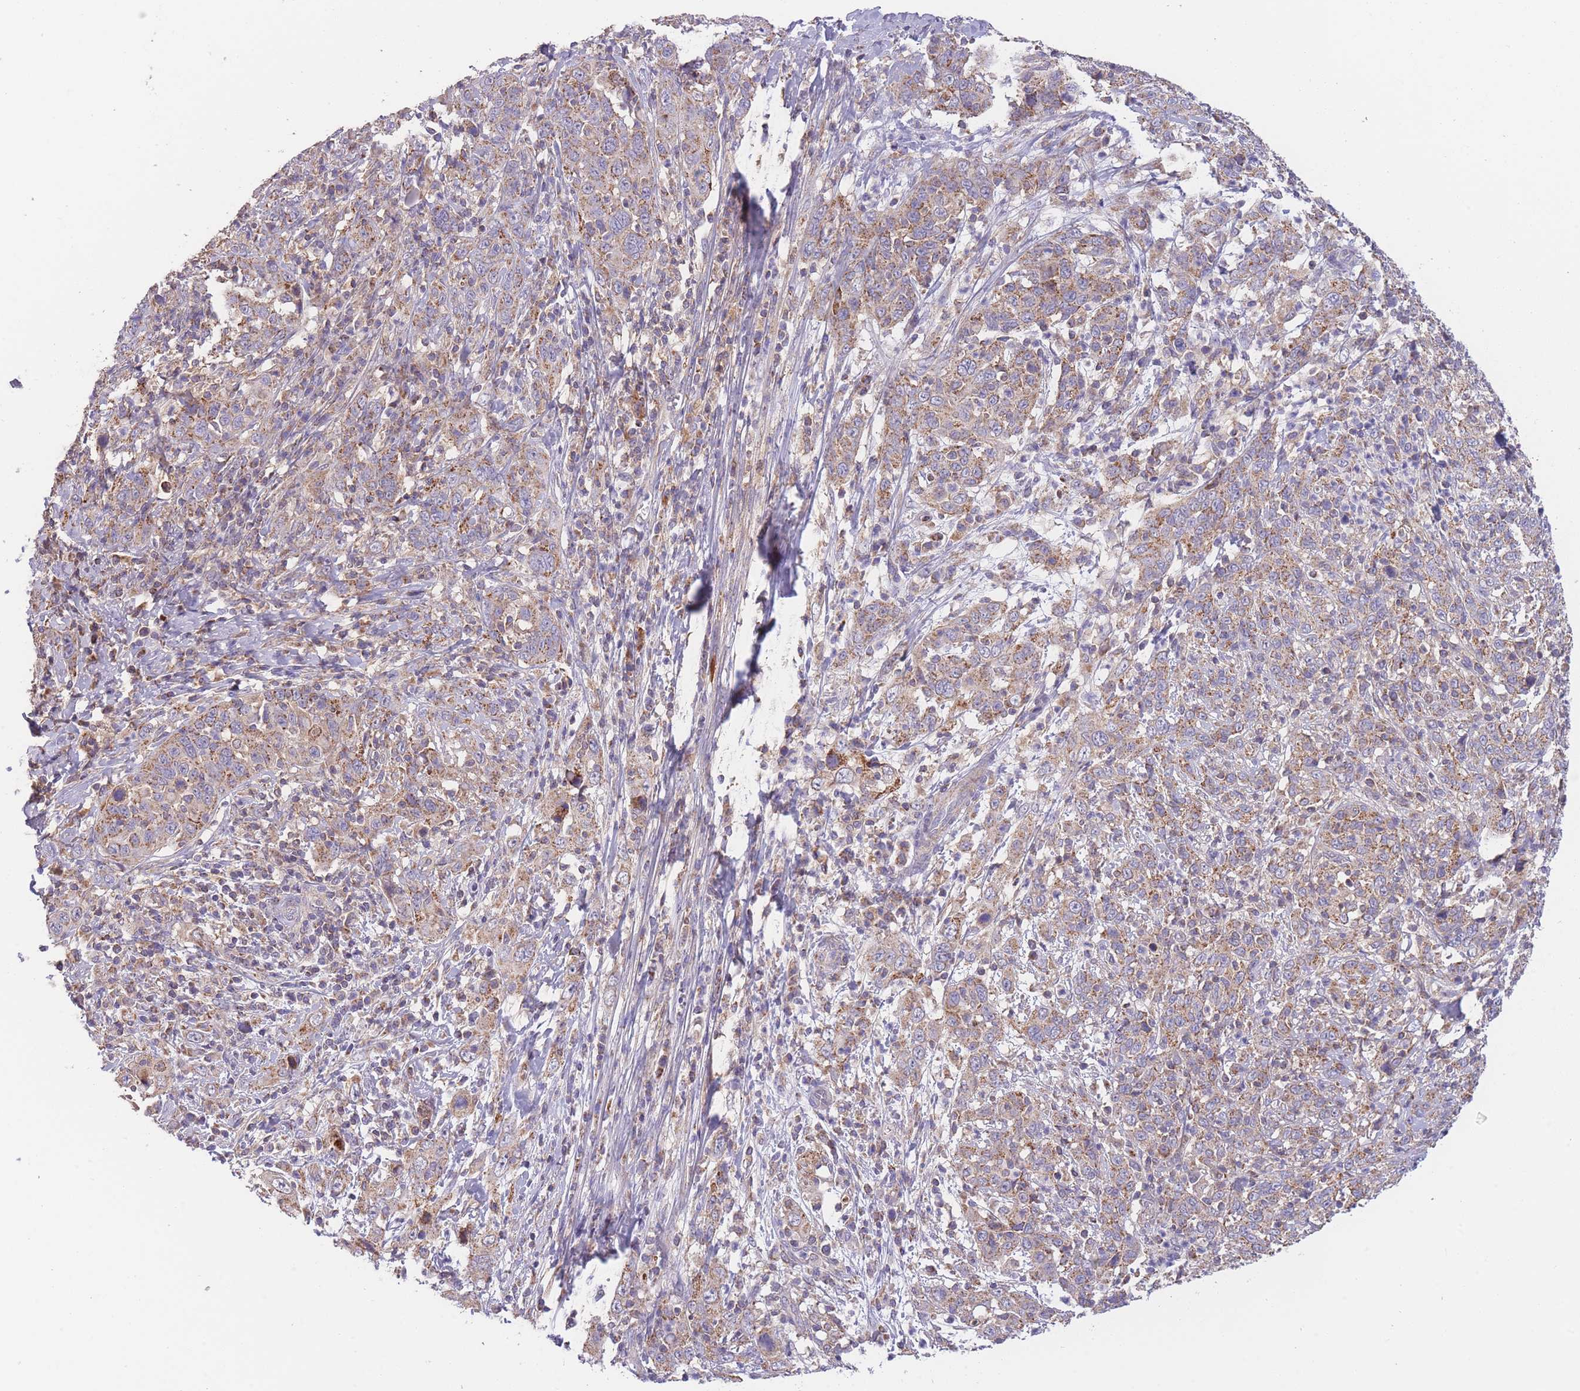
{"staining": {"intensity": "moderate", "quantity": "25%-75%", "location": "cytoplasmic/membranous"}, "tissue": "cervical cancer", "cell_type": "Tumor cells", "image_type": "cancer", "snomed": [{"axis": "morphology", "description": "Squamous cell carcinoma, NOS"}, {"axis": "topography", "description": "Cervix"}], "caption": "A micrograph of cervical cancer (squamous cell carcinoma) stained for a protein shows moderate cytoplasmic/membranous brown staining in tumor cells. The protein is stained brown, and the nuclei are stained in blue (DAB IHC with brightfield microscopy, high magnification).", "gene": "SLC25A42", "patient": {"sex": "female", "age": 46}}